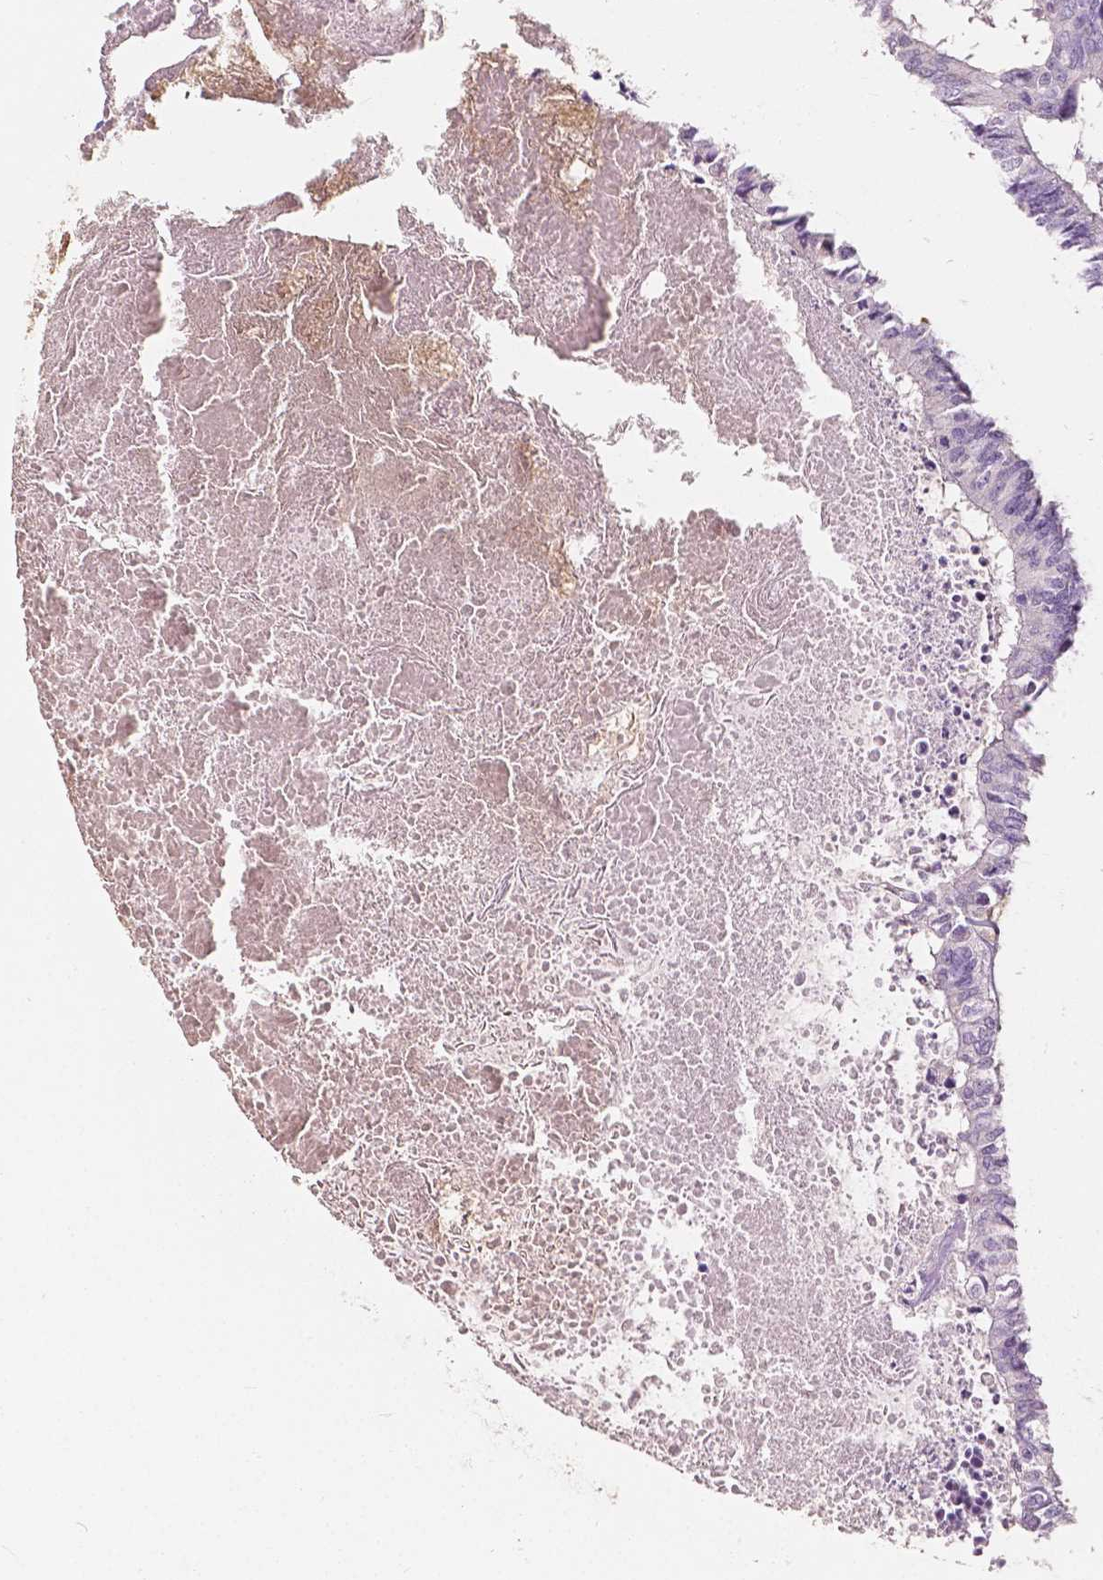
{"staining": {"intensity": "negative", "quantity": "none", "location": "none"}, "tissue": "colorectal cancer", "cell_type": "Tumor cells", "image_type": "cancer", "snomed": [{"axis": "morphology", "description": "Adenocarcinoma, NOS"}, {"axis": "topography", "description": "Colon"}, {"axis": "topography", "description": "Rectum"}], "caption": "High magnification brightfield microscopy of colorectal cancer (adenocarcinoma) stained with DAB (brown) and counterstained with hematoxylin (blue): tumor cells show no significant expression.", "gene": "NAPRT", "patient": {"sex": "male", "age": 57}}